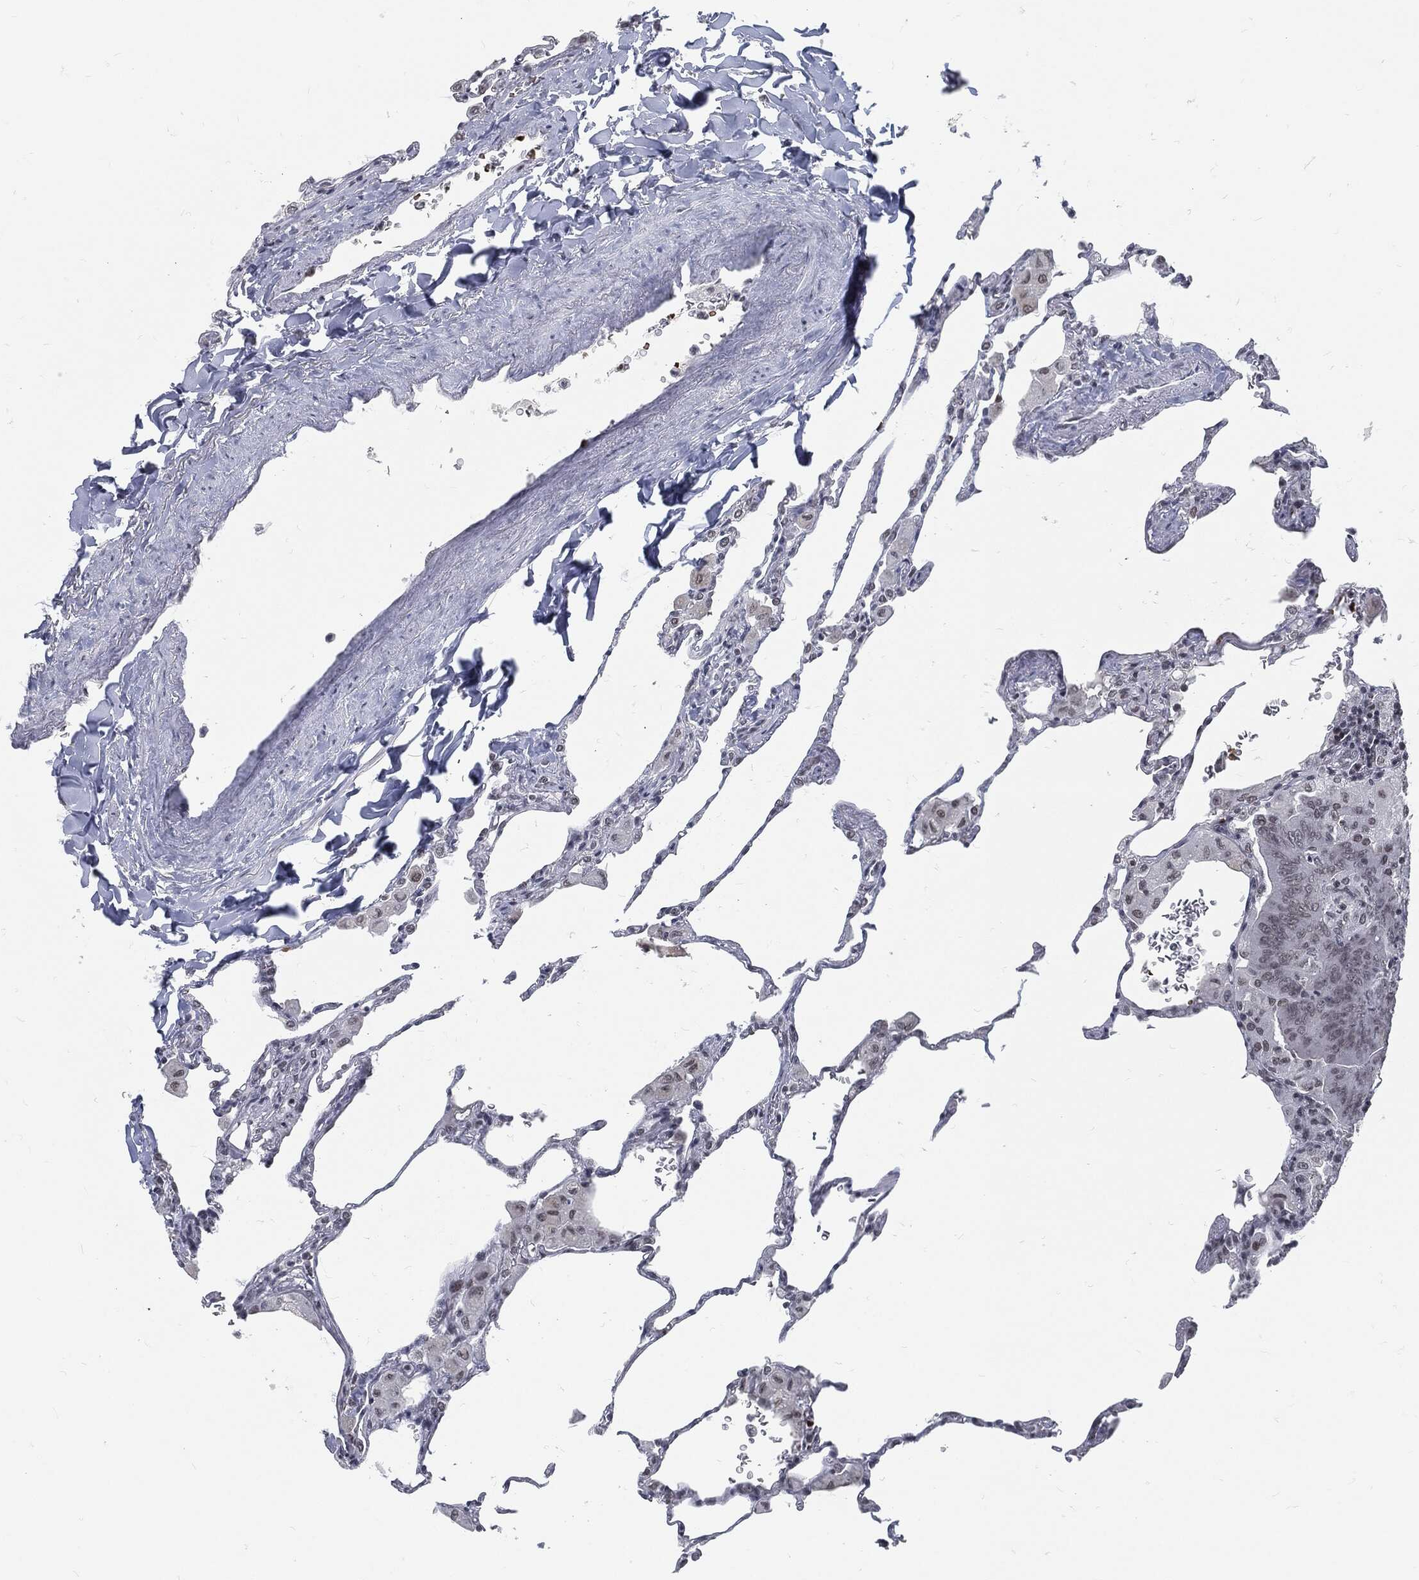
{"staining": {"intensity": "strong", "quantity": "<25%", "location": "nuclear"}, "tissue": "lung", "cell_type": "Alveolar cells", "image_type": "normal", "snomed": [{"axis": "morphology", "description": "Normal tissue, NOS"}, {"axis": "morphology", "description": "Adenocarcinoma, metastatic, NOS"}, {"axis": "topography", "description": "Lung"}], "caption": "Benign lung was stained to show a protein in brown. There is medium levels of strong nuclear staining in about <25% of alveolar cells. (brown staining indicates protein expression, while blue staining denotes nuclei).", "gene": "ANXA1", "patient": {"sex": "male", "age": 45}}